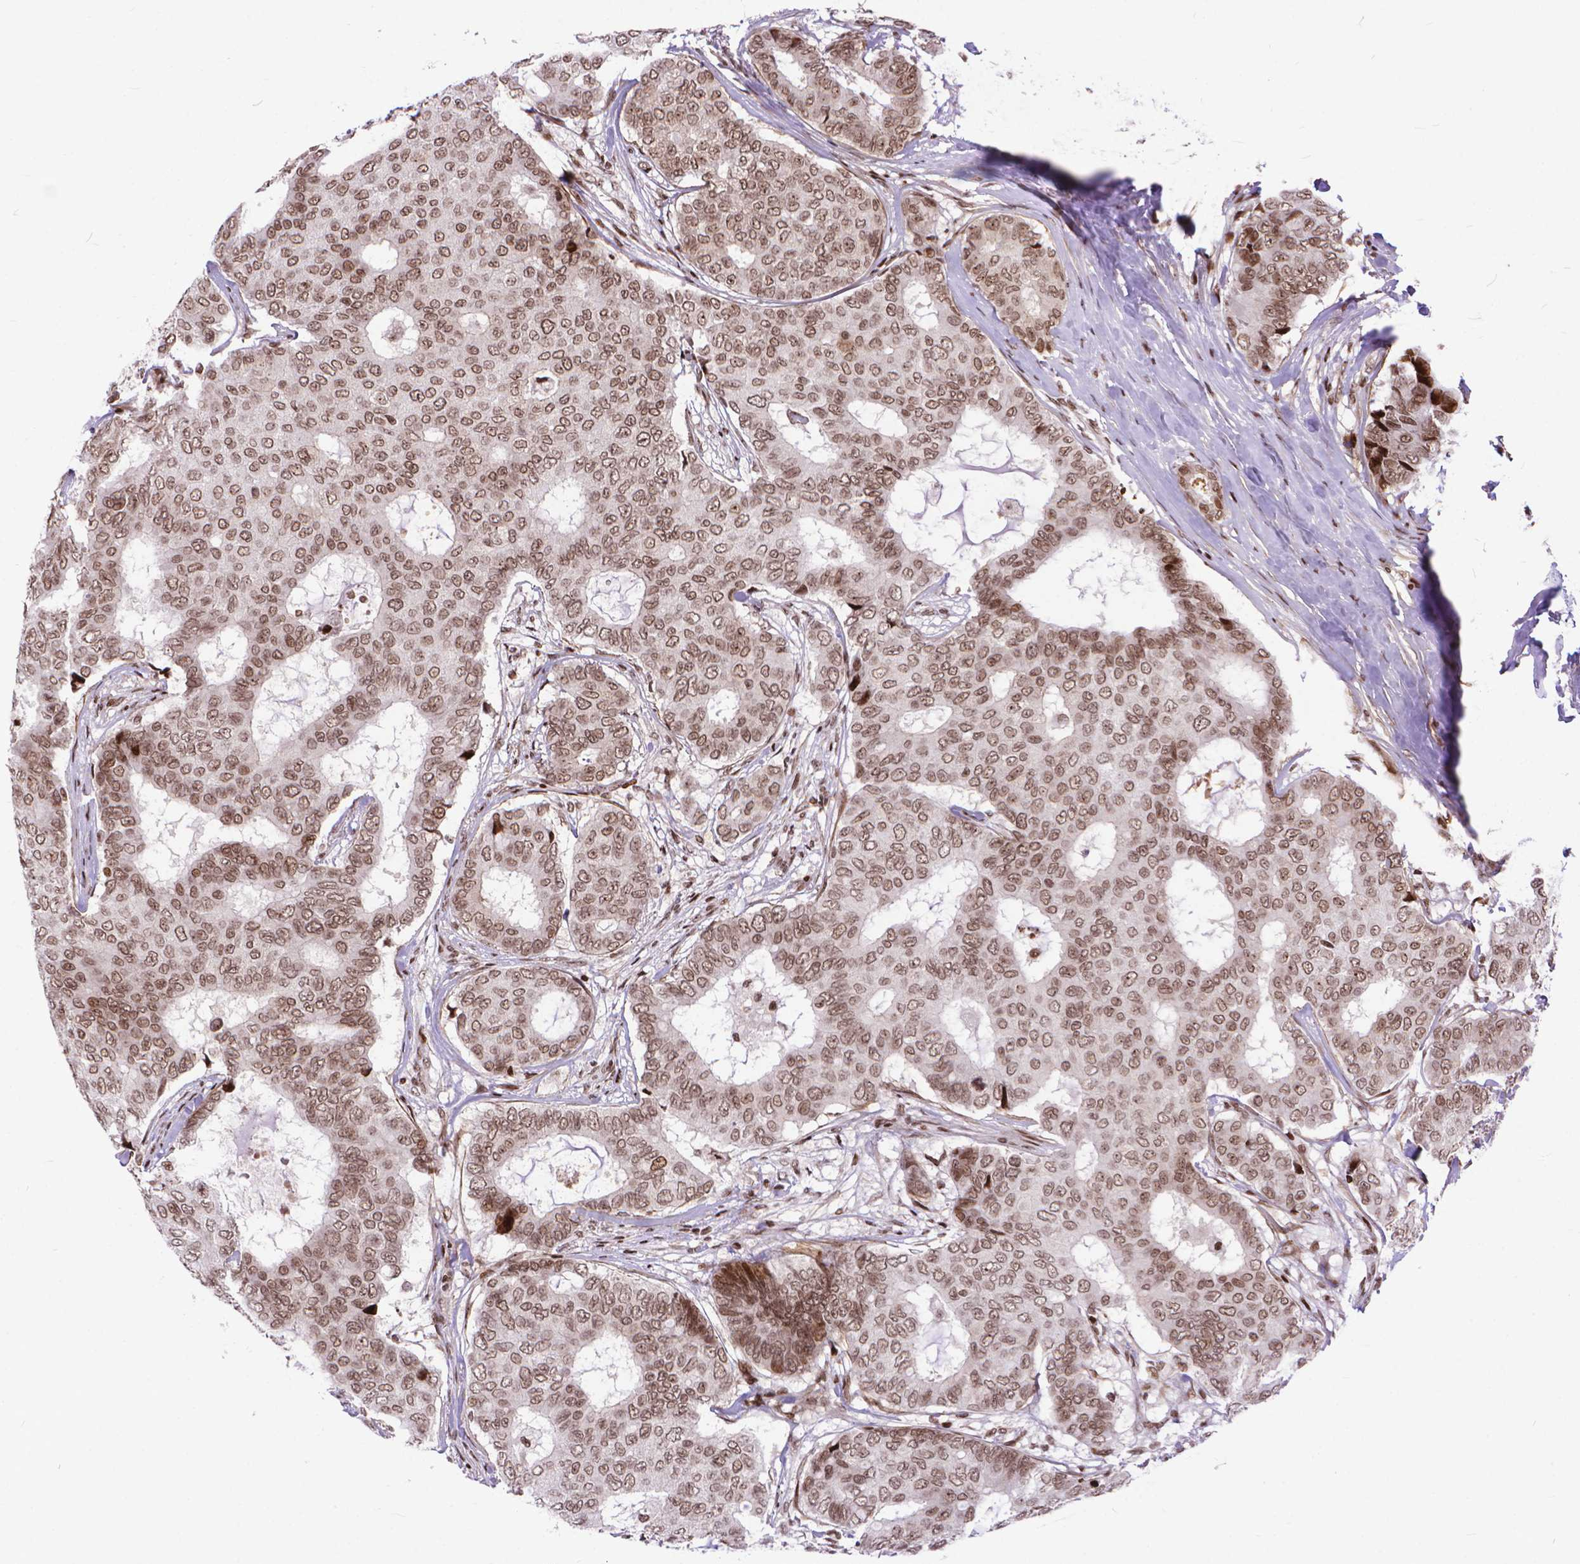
{"staining": {"intensity": "weak", "quantity": ">75%", "location": "nuclear"}, "tissue": "breast cancer", "cell_type": "Tumor cells", "image_type": "cancer", "snomed": [{"axis": "morphology", "description": "Duct carcinoma"}, {"axis": "topography", "description": "Breast"}], "caption": "IHC micrograph of breast cancer (invasive ductal carcinoma) stained for a protein (brown), which shows low levels of weak nuclear expression in about >75% of tumor cells.", "gene": "AMER1", "patient": {"sex": "female", "age": 75}}